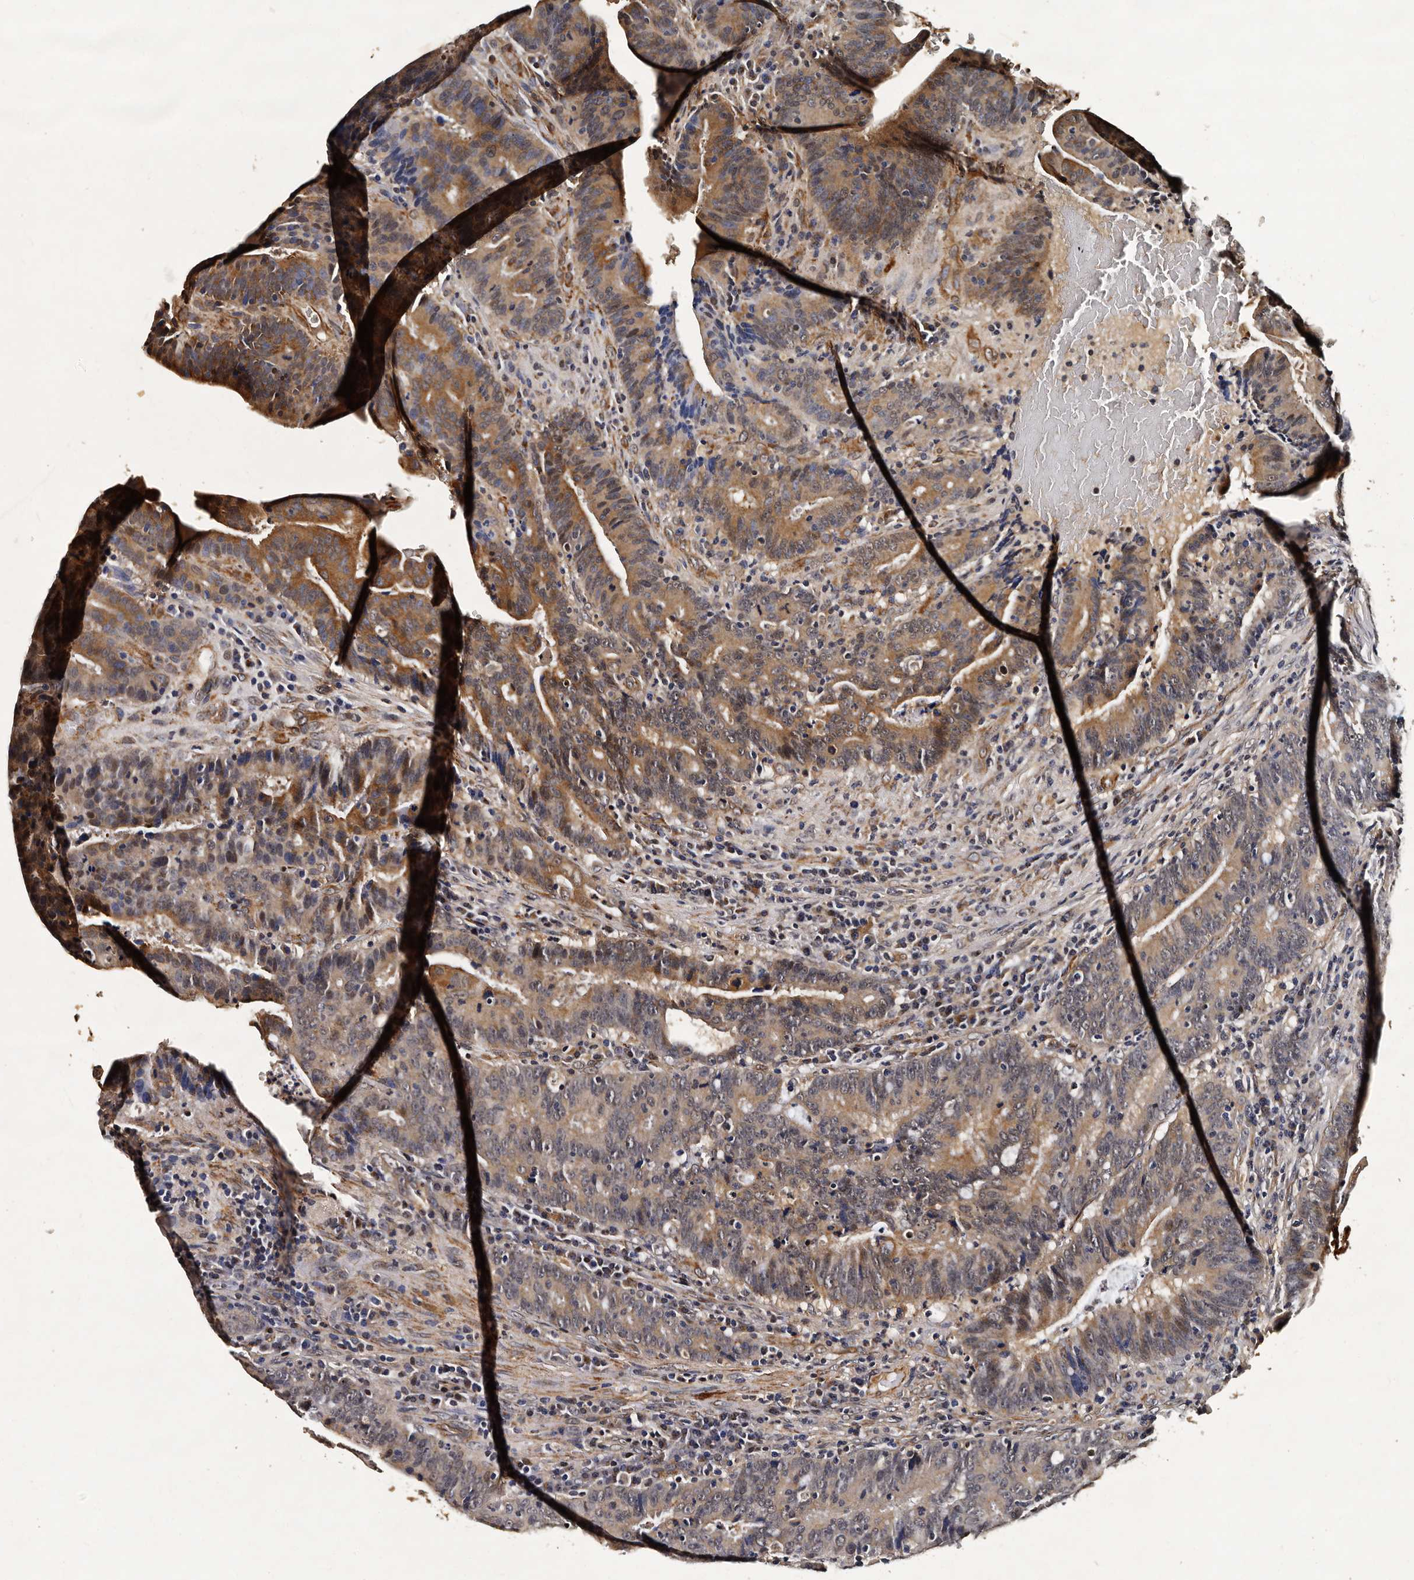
{"staining": {"intensity": "moderate", "quantity": ">75%", "location": "cytoplasmic/membranous"}, "tissue": "colorectal cancer", "cell_type": "Tumor cells", "image_type": "cancer", "snomed": [{"axis": "morphology", "description": "Adenocarcinoma, NOS"}, {"axis": "topography", "description": "Colon"}], "caption": "About >75% of tumor cells in human colorectal cancer reveal moderate cytoplasmic/membranous protein staining as visualized by brown immunohistochemical staining.", "gene": "CPNE3", "patient": {"sex": "female", "age": 66}}